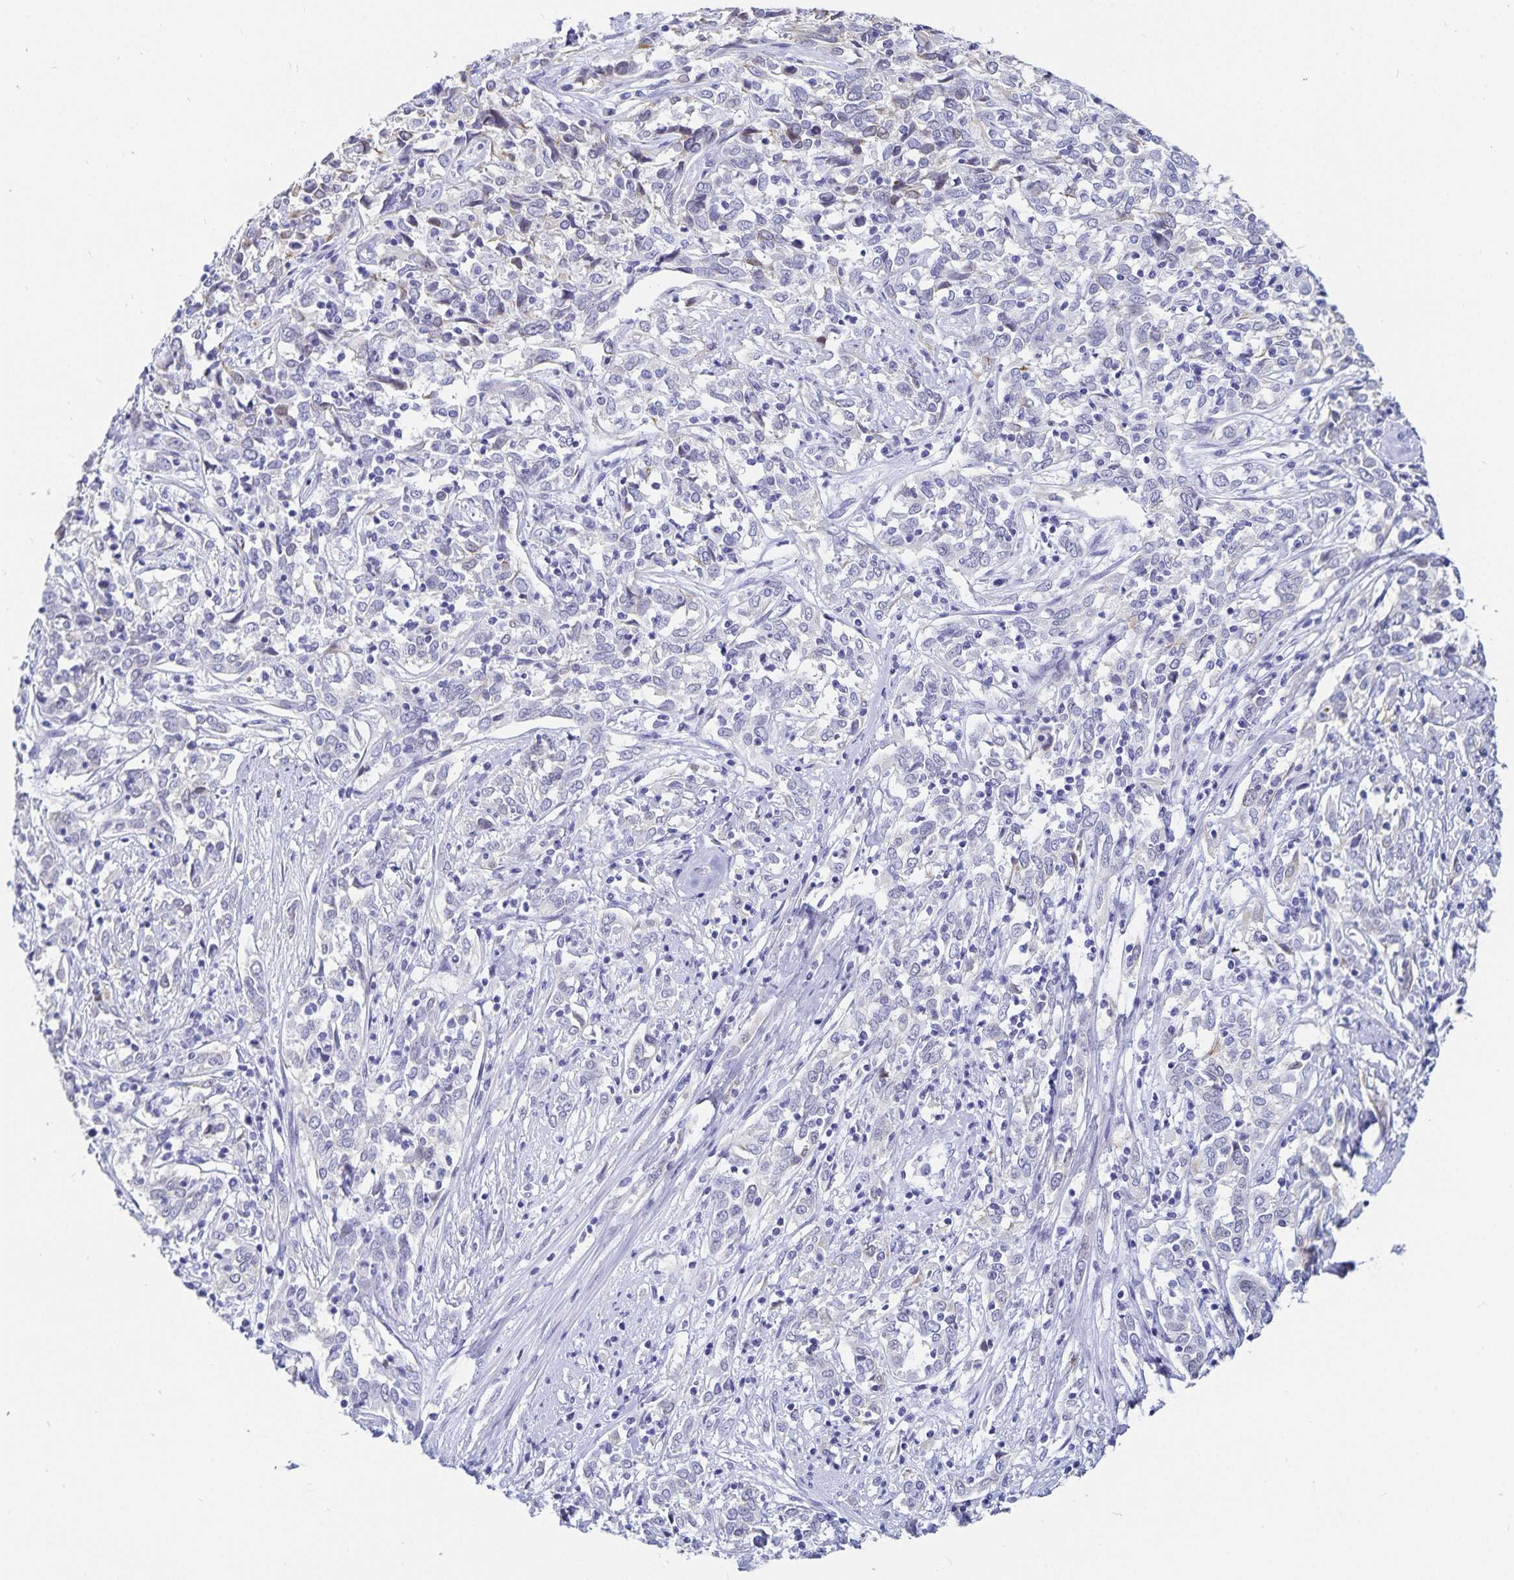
{"staining": {"intensity": "moderate", "quantity": "<25%", "location": "nuclear"}, "tissue": "cervical cancer", "cell_type": "Tumor cells", "image_type": "cancer", "snomed": [{"axis": "morphology", "description": "Adenocarcinoma, NOS"}, {"axis": "topography", "description": "Cervix"}], "caption": "The photomicrograph shows a brown stain indicating the presence of a protein in the nuclear of tumor cells in cervical cancer (adenocarcinoma). The staining was performed using DAB (3,3'-diaminobenzidine), with brown indicating positive protein expression. Nuclei are stained blue with hematoxylin.", "gene": "HMGB3", "patient": {"sex": "female", "age": 40}}